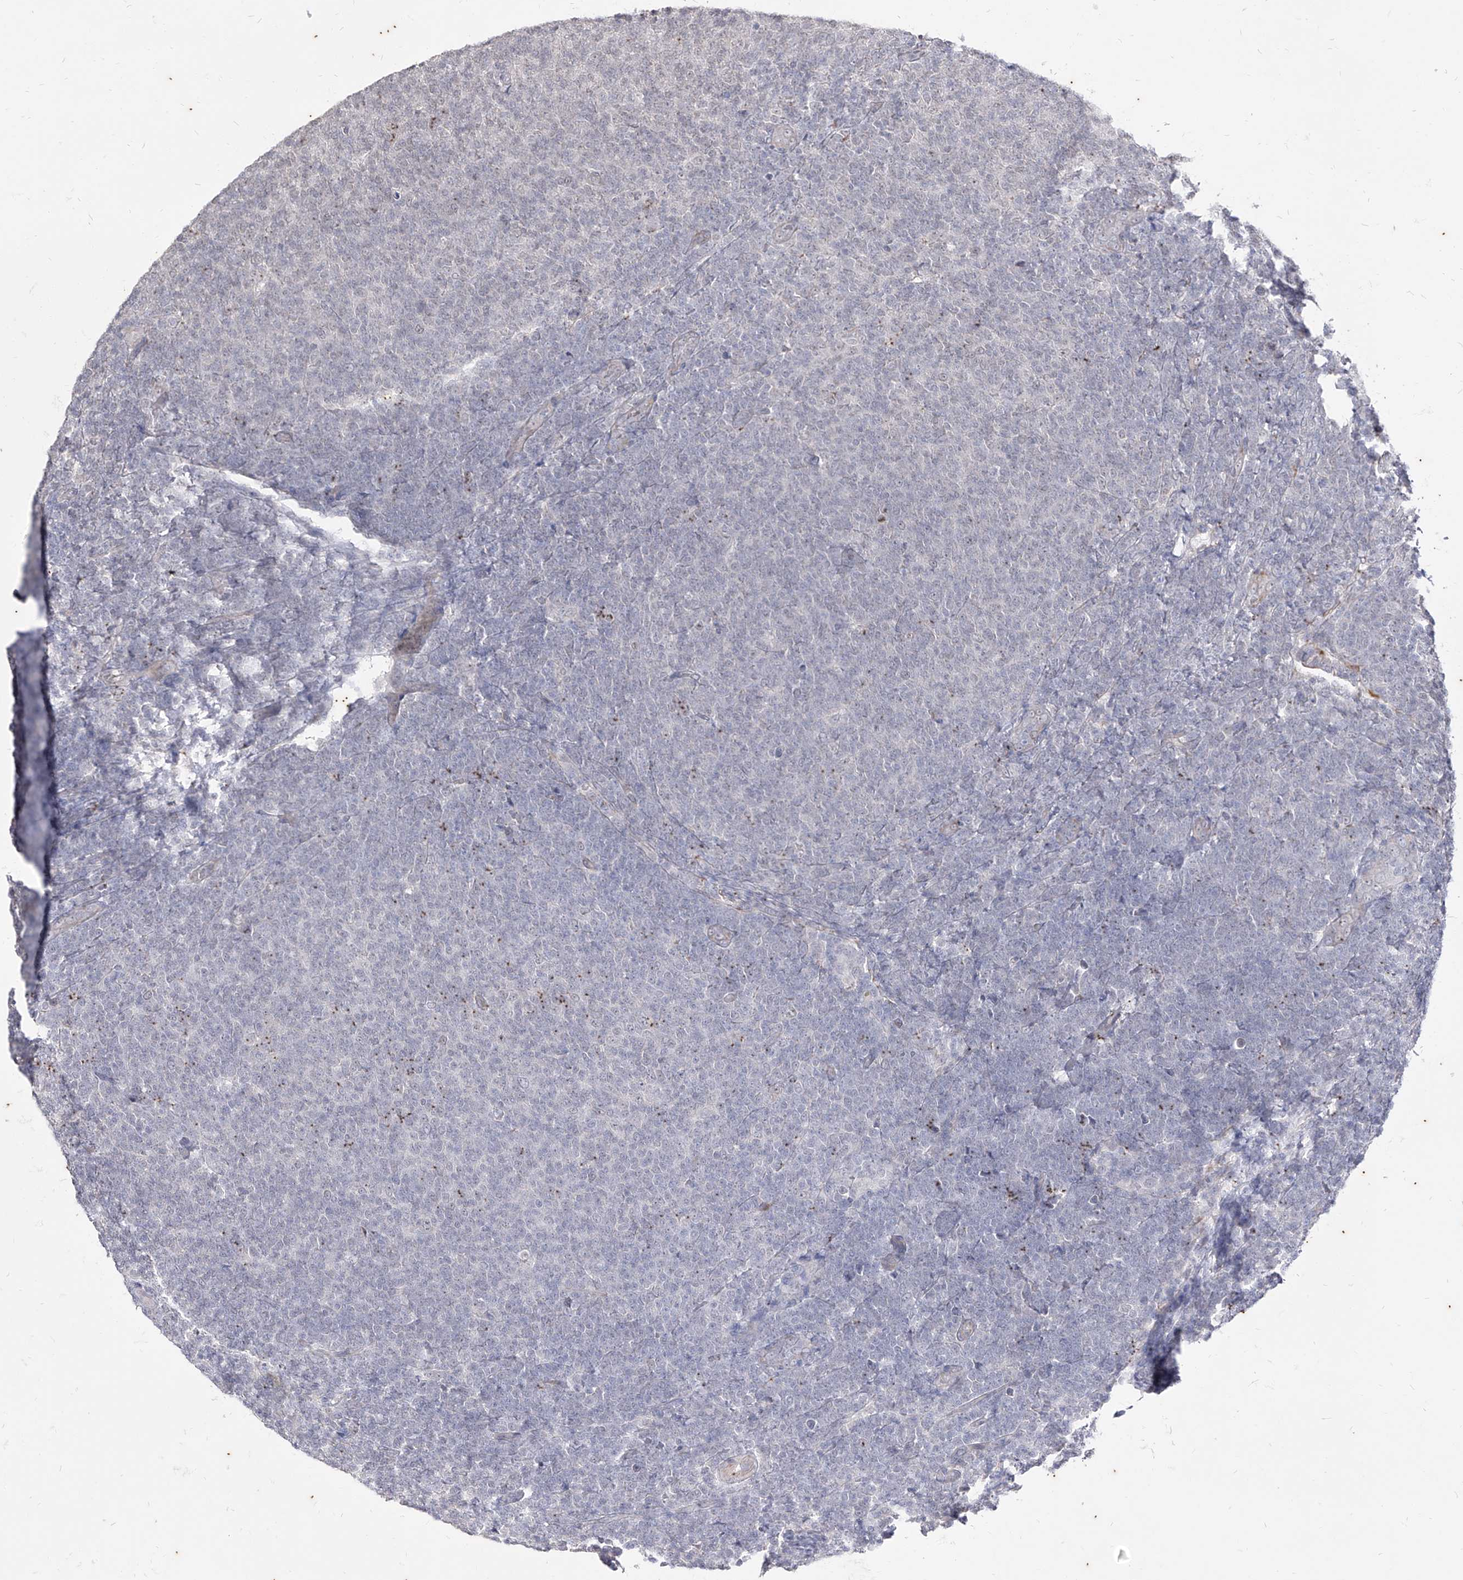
{"staining": {"intensity": "negative", "quantity": "none", "location": "none"}, "tissue": "lymphoma", "cell_type": "Tumor cells", "image_type": "cancer", "snomed": [{"axis": "morphology", "description": "Malignant lymphoma, non-Hodgkin's type, Low grade"}, {"axis": "topography", "description": "Lymph node"}], "caption": "Immunohistochemical staining of low-grade malignant lymphoma, non-Hodgkin's type shows no significant expression in tumor cells. (DAB (3,3'-diaminobenzidine) IHC, high magnification).", "gene": "PHF20L1", "patient": {"sex": "male", "age": 66}}